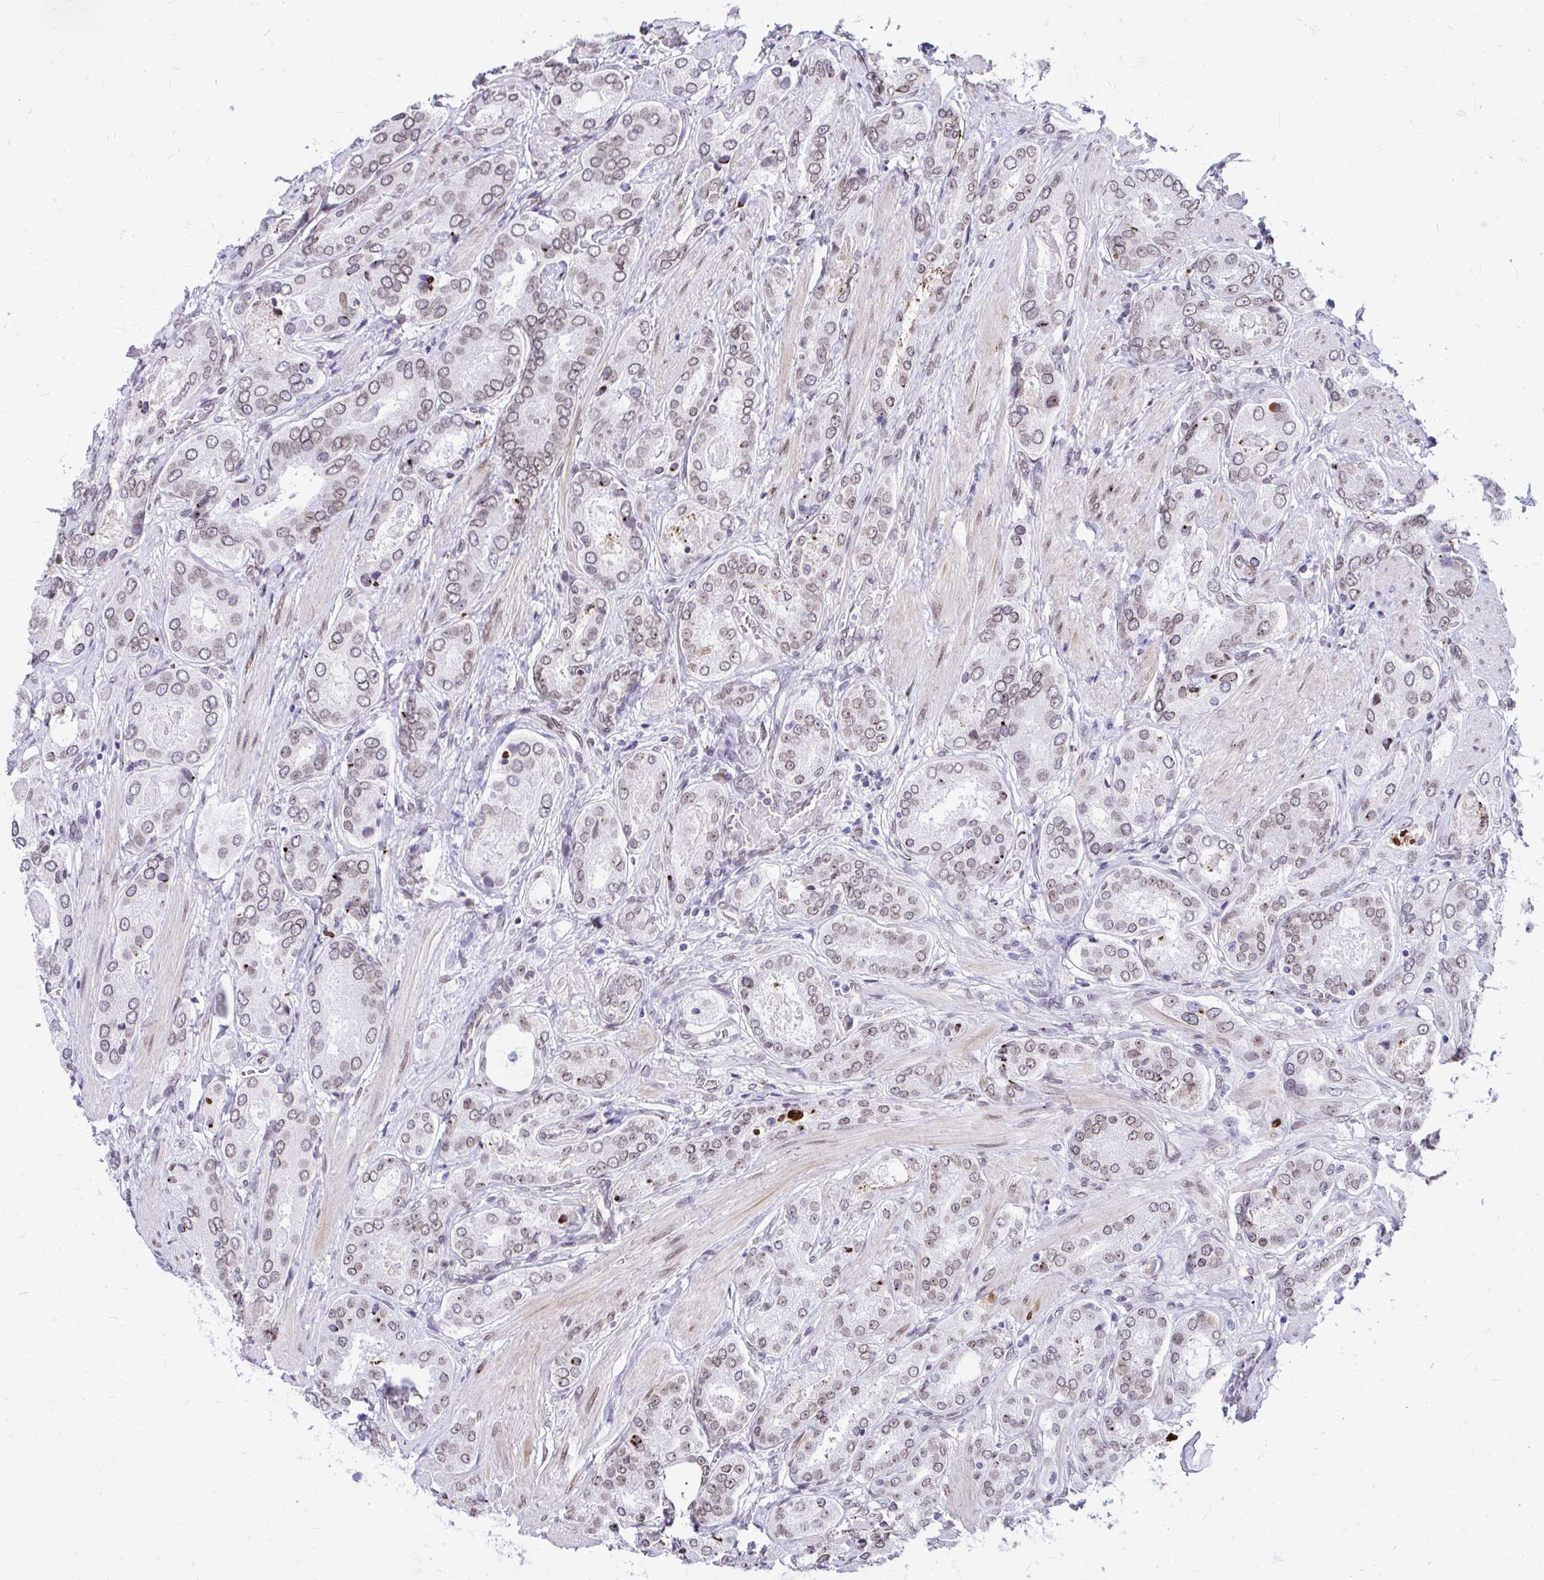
{"staining": {"intensity": "weak", "quantity": "25%-75%", "location": "cytoplasmic/membranous,nuclear"}, "tissue": "prostate cancer", "cell_type": "Tumor cells", "image_type": "cancer", "snomed": [{"axis": "morphology", "description": "Adenocarcinoma, High grade"}, {"axis": "topography", "description": "Prostate"}], "caption": "Prostate cancer stained with immunohistochemistry reveals weak cytoplasmic/membranous and nuclear positivity in approximately 25%-75% of tumor cells. The staining was performed using DAB to visualize the protein expression in brown, while the nuclei were stained in blue with hematoxylin (Magnification: 20x).", "gene": "BANF1", "patient": {"sex": "male", "age": 63}}